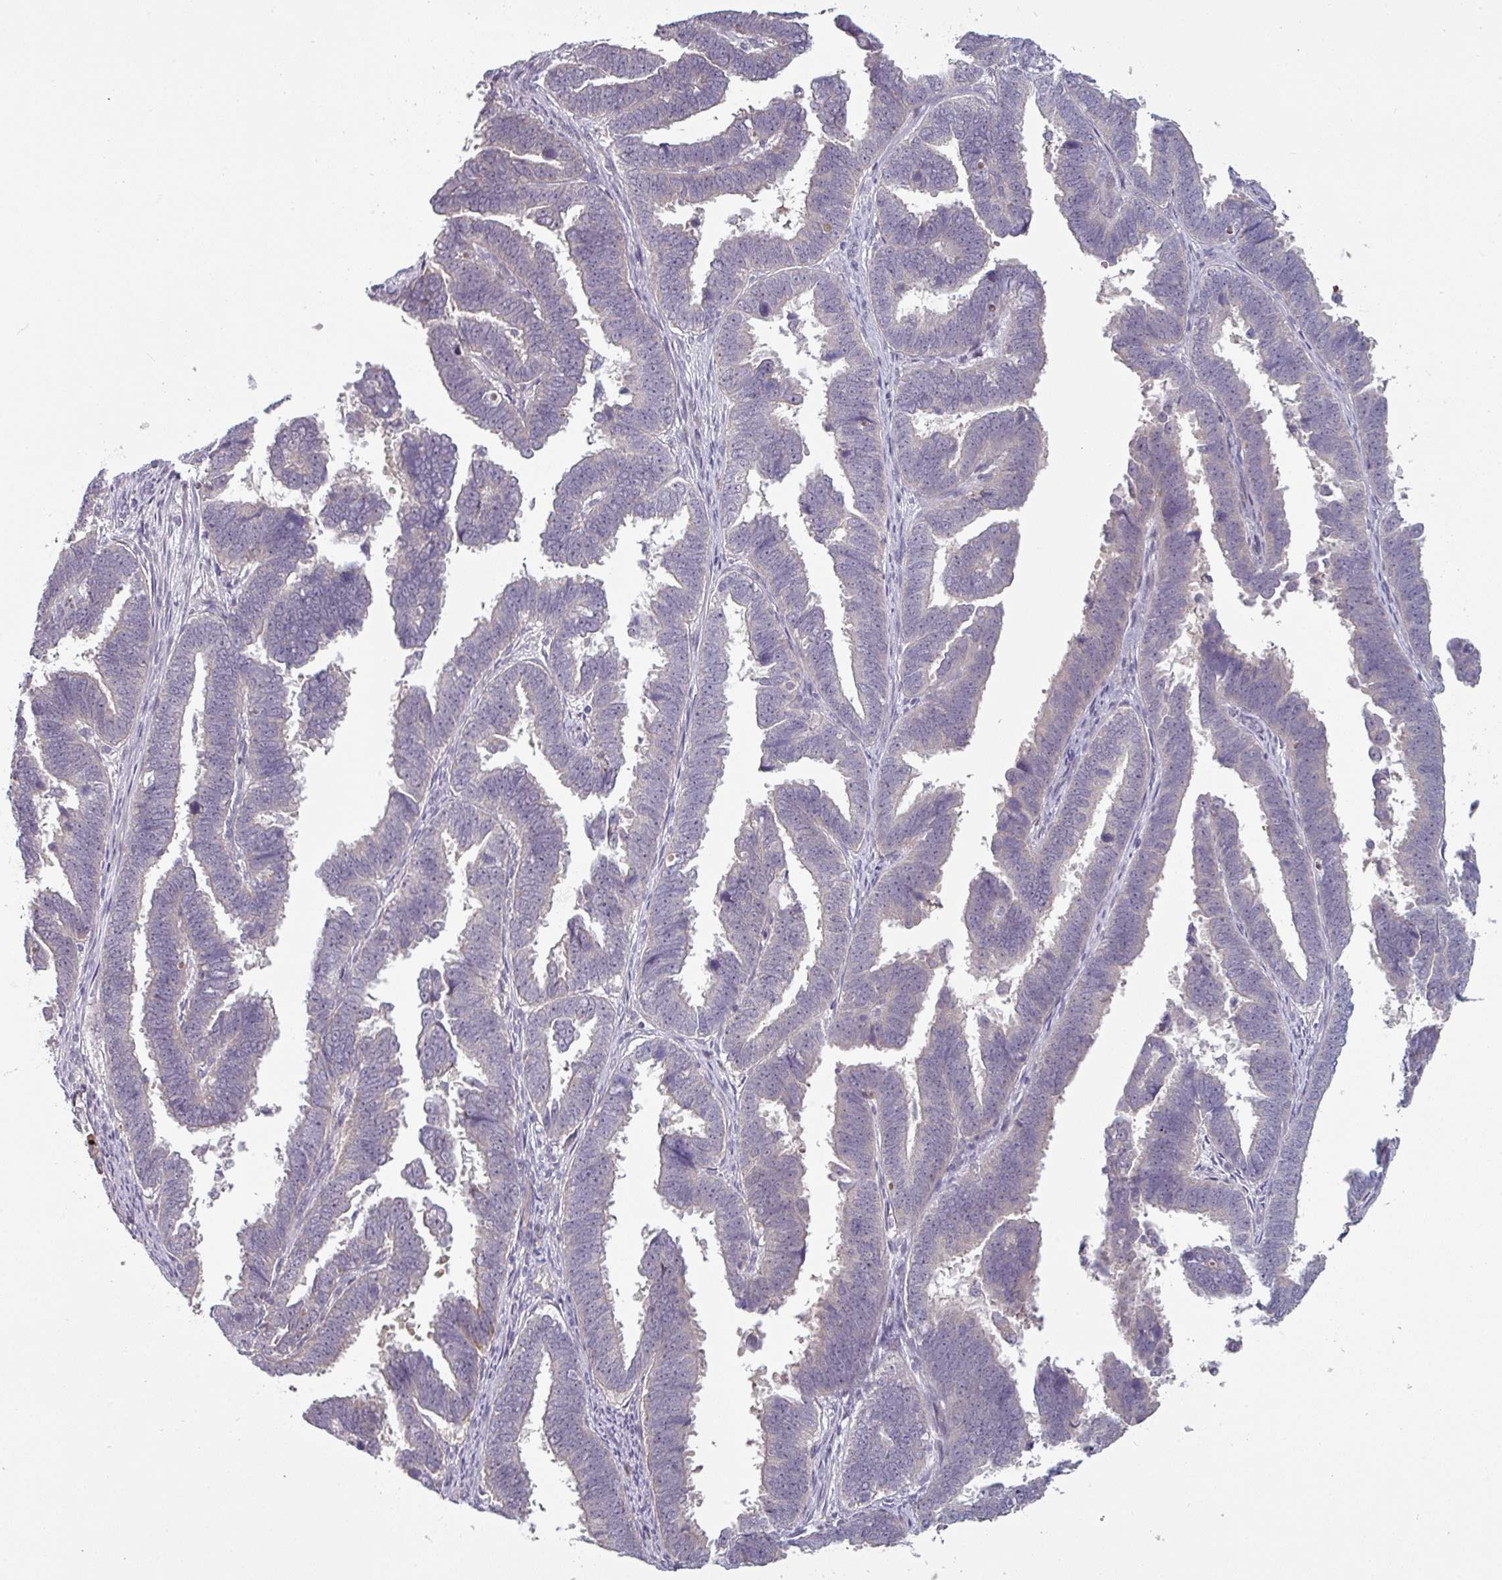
{"staining": {"intensity": "negative", "quantity": "none", "location": "none"}, "tissue": "endometrial cancer", "cell_type": "Tumor cells", "image_type": "cancer", "snomed": [{"axis": "morphology", "description": "Adenocarcinoma, NOS"}, {"axis": "topography", "description": "Endometrium"}], "caption": "Tumor cells are negative for brown protein staining in endometrial cancer (adenocarcinoma).", "gene": "C2orf16", "patient": {"sex": "female", "age": 75}}